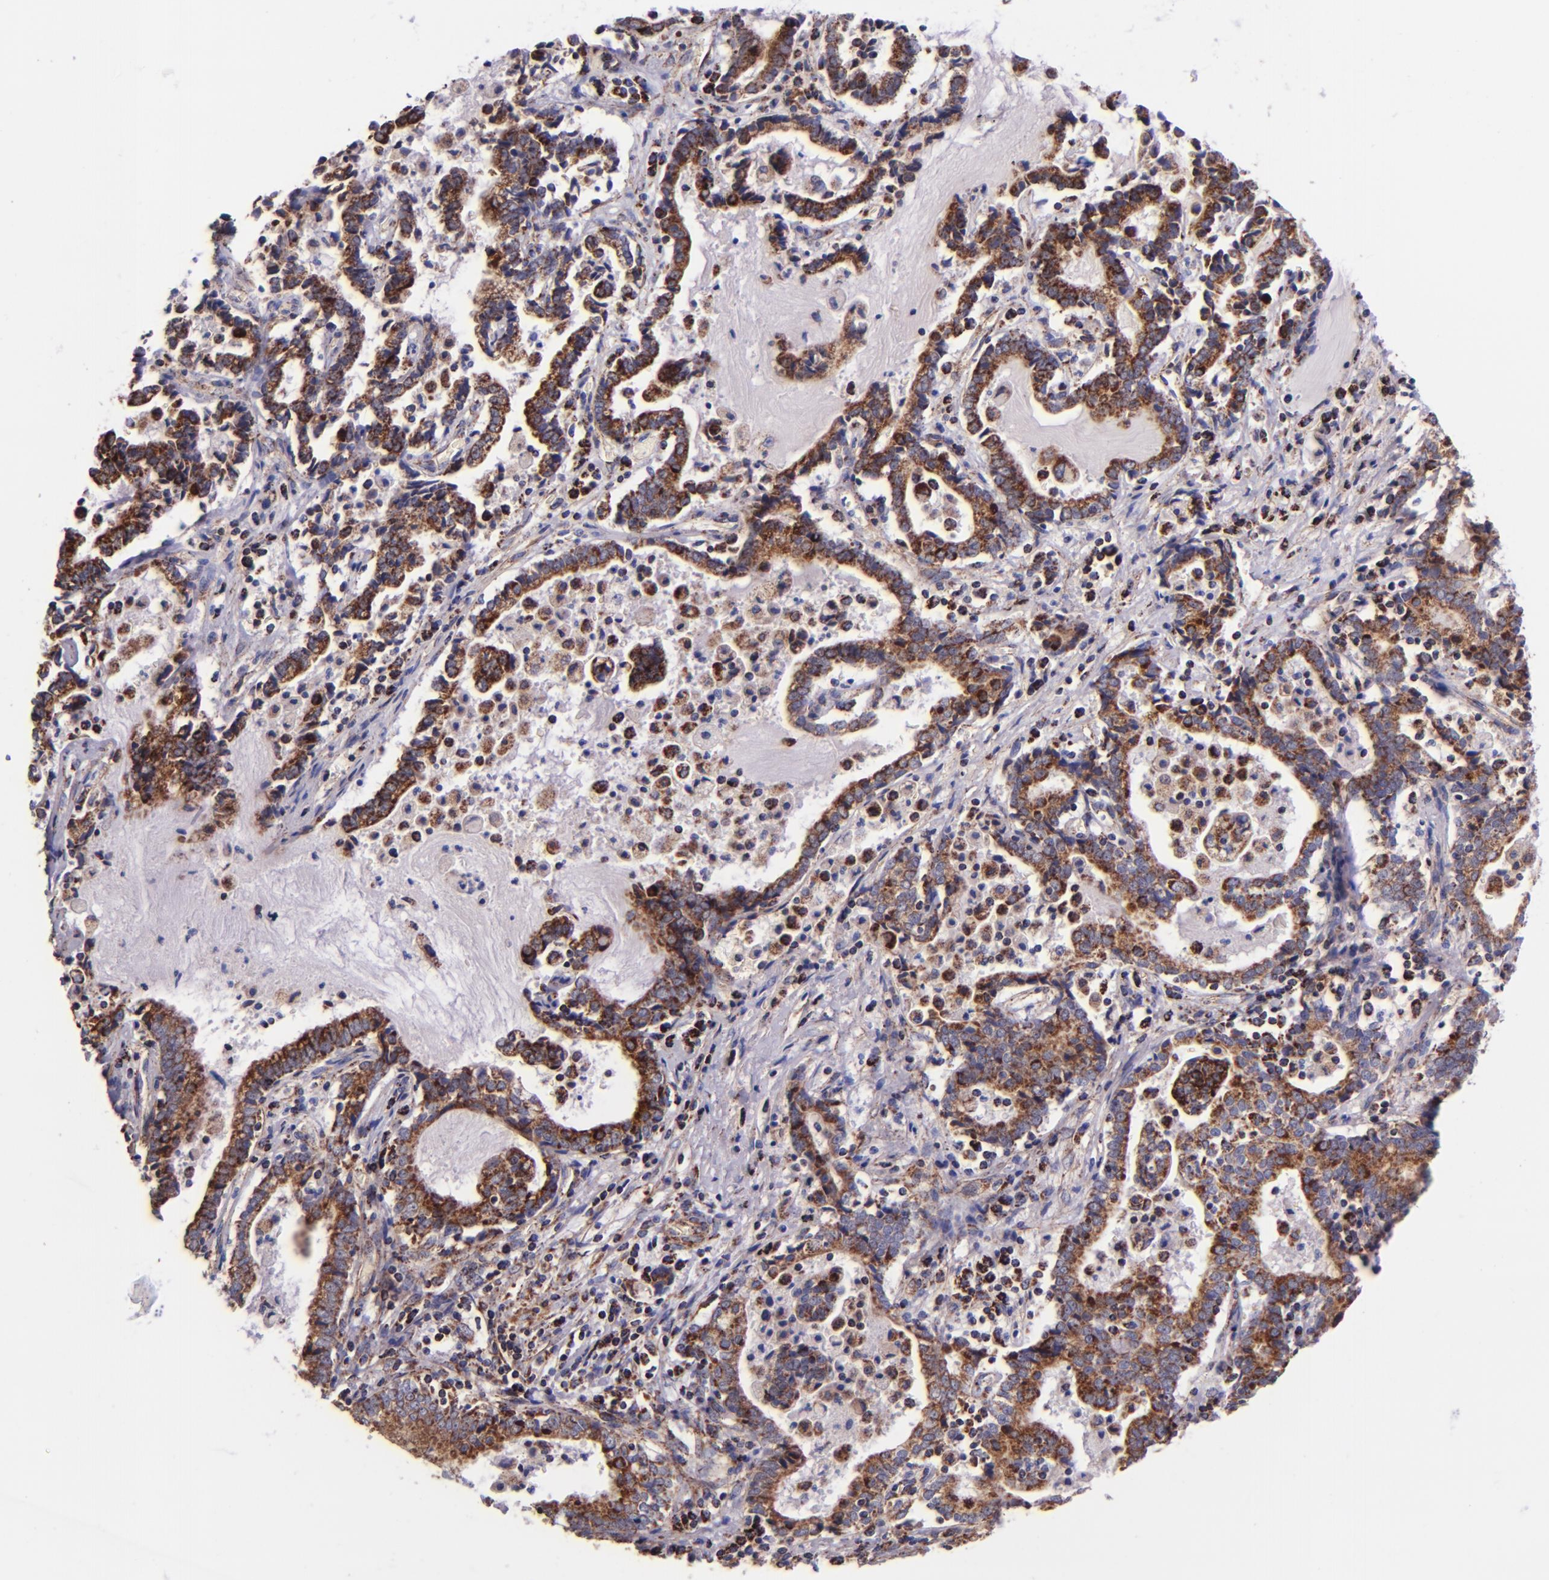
{"staining": {"intensity": "strong", "quantity": ">75%", "location": "cytoplasmic/membranous"}, "tissue": "liver cancer", "cell_type": "Tumor cells", "image_type": "cancer", "snomed": [{"axis": "morphology", "description": "Cholangiocarcinoma"}, {"axis": "topography", "description": "Liver"}], "caption": "Immunohistochemistry micrograph of neoplastic tissue: liver cancer stained using IHC shows high levels of strong protein expression localized specifically in the cytoplasmic/membranous of tumor cells, appearing as a cytoplasmic/membranous brown color.", "gene": "IDH3G", "patient": {"sex": "male", "age": 57}}